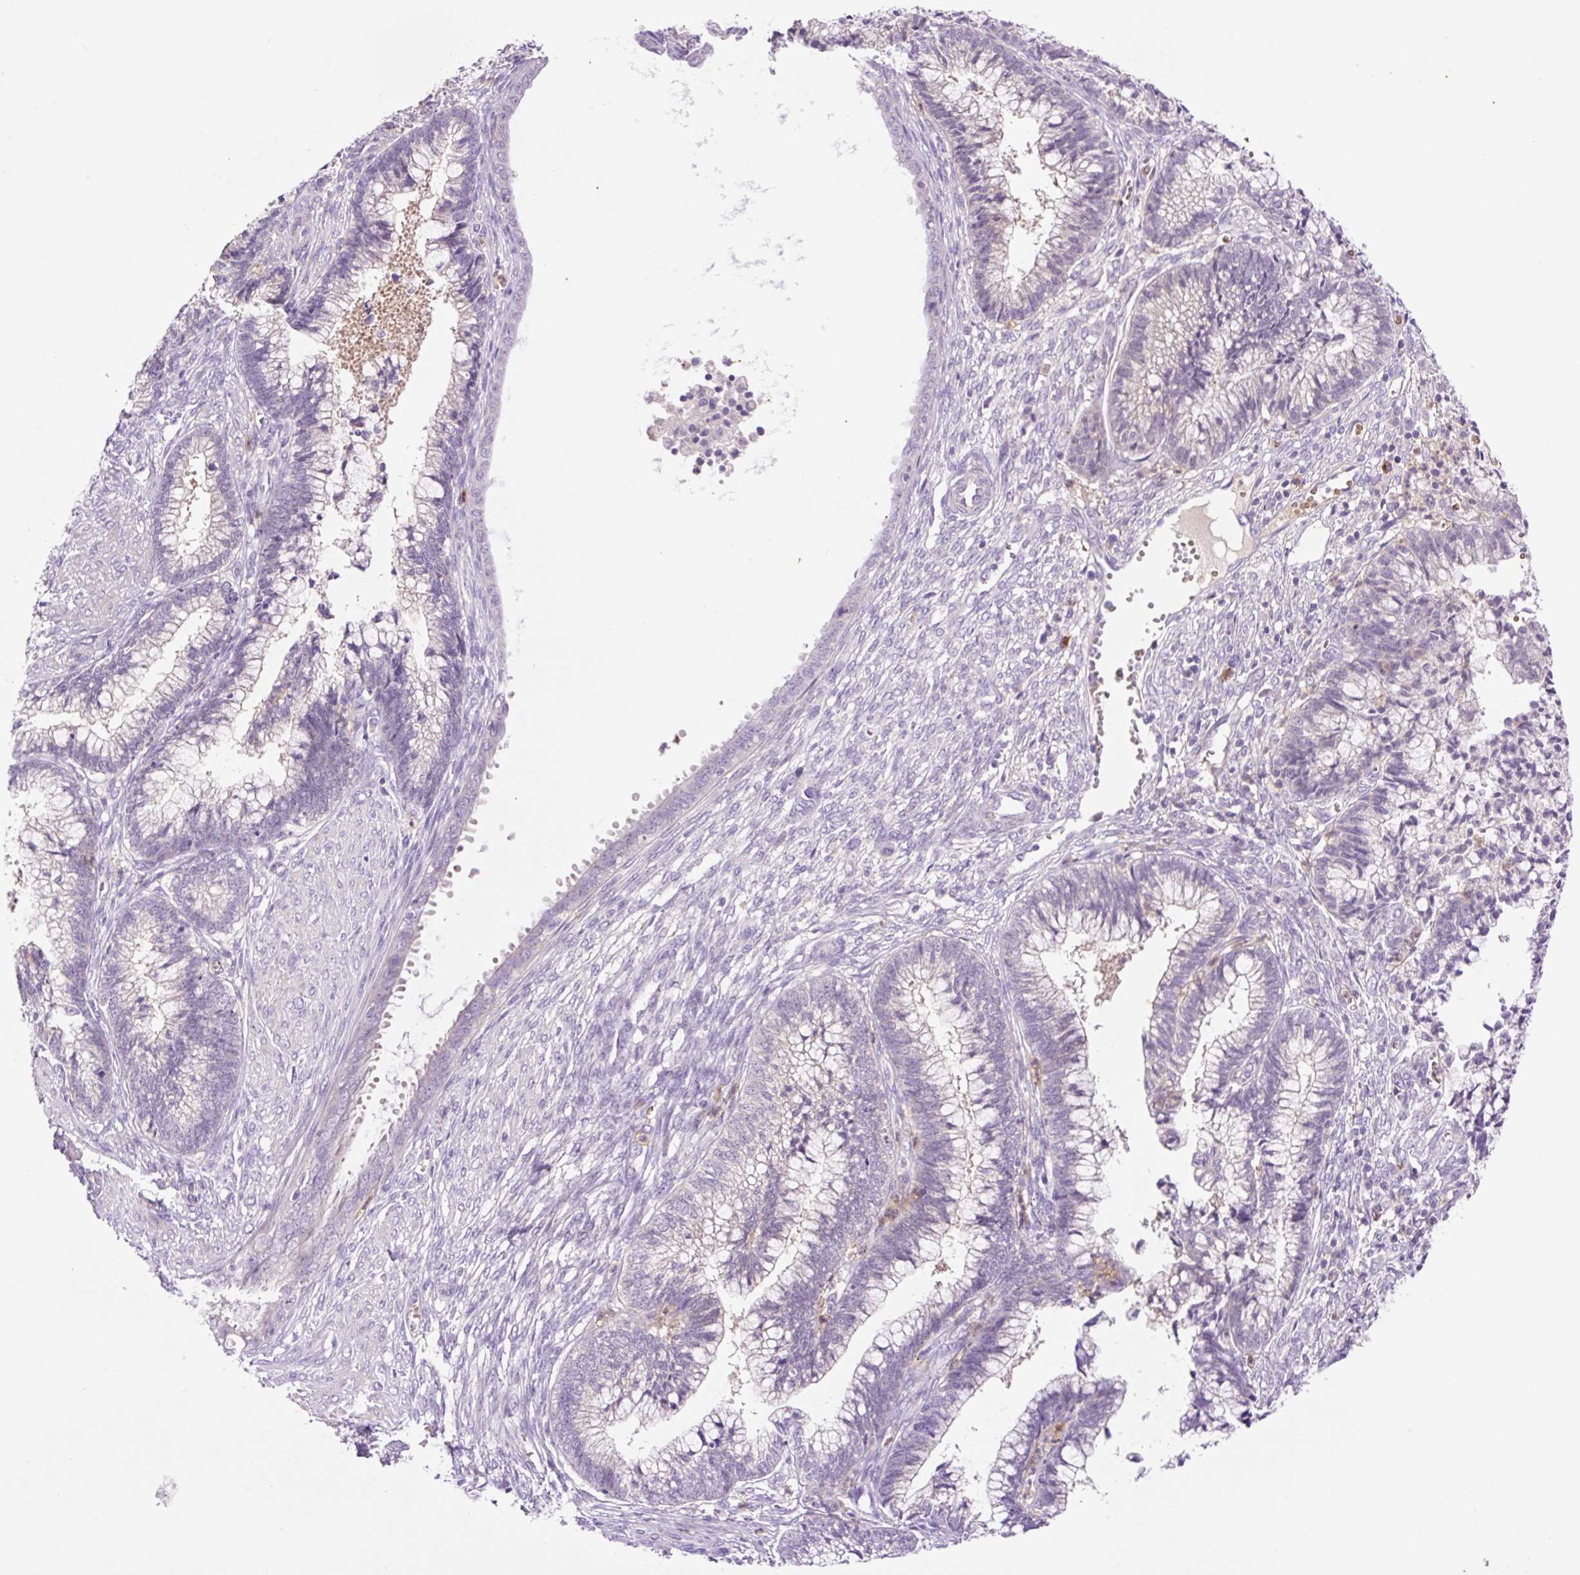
{"staining": {"intensity": "negative", "quantity": "none", "location": "none"}, "tissue": "cervical cancer", "cell_type": "Tumor cells", "image_type": "cancer", "snomed": [{"axis": "morphology", "description": "Adenocarcinoma, NOS"}, {"axis": "topography", "description": "Cervix"}], "caption": "Immunohistochemistry image of neoplastic tissue: human cervical cancer (adenocarcinoma) stained with DAB exhibits no significant protein expression in tumor cells.", "gene": "LHFPL5", "patient": {"sex": "female", "age": 44}}